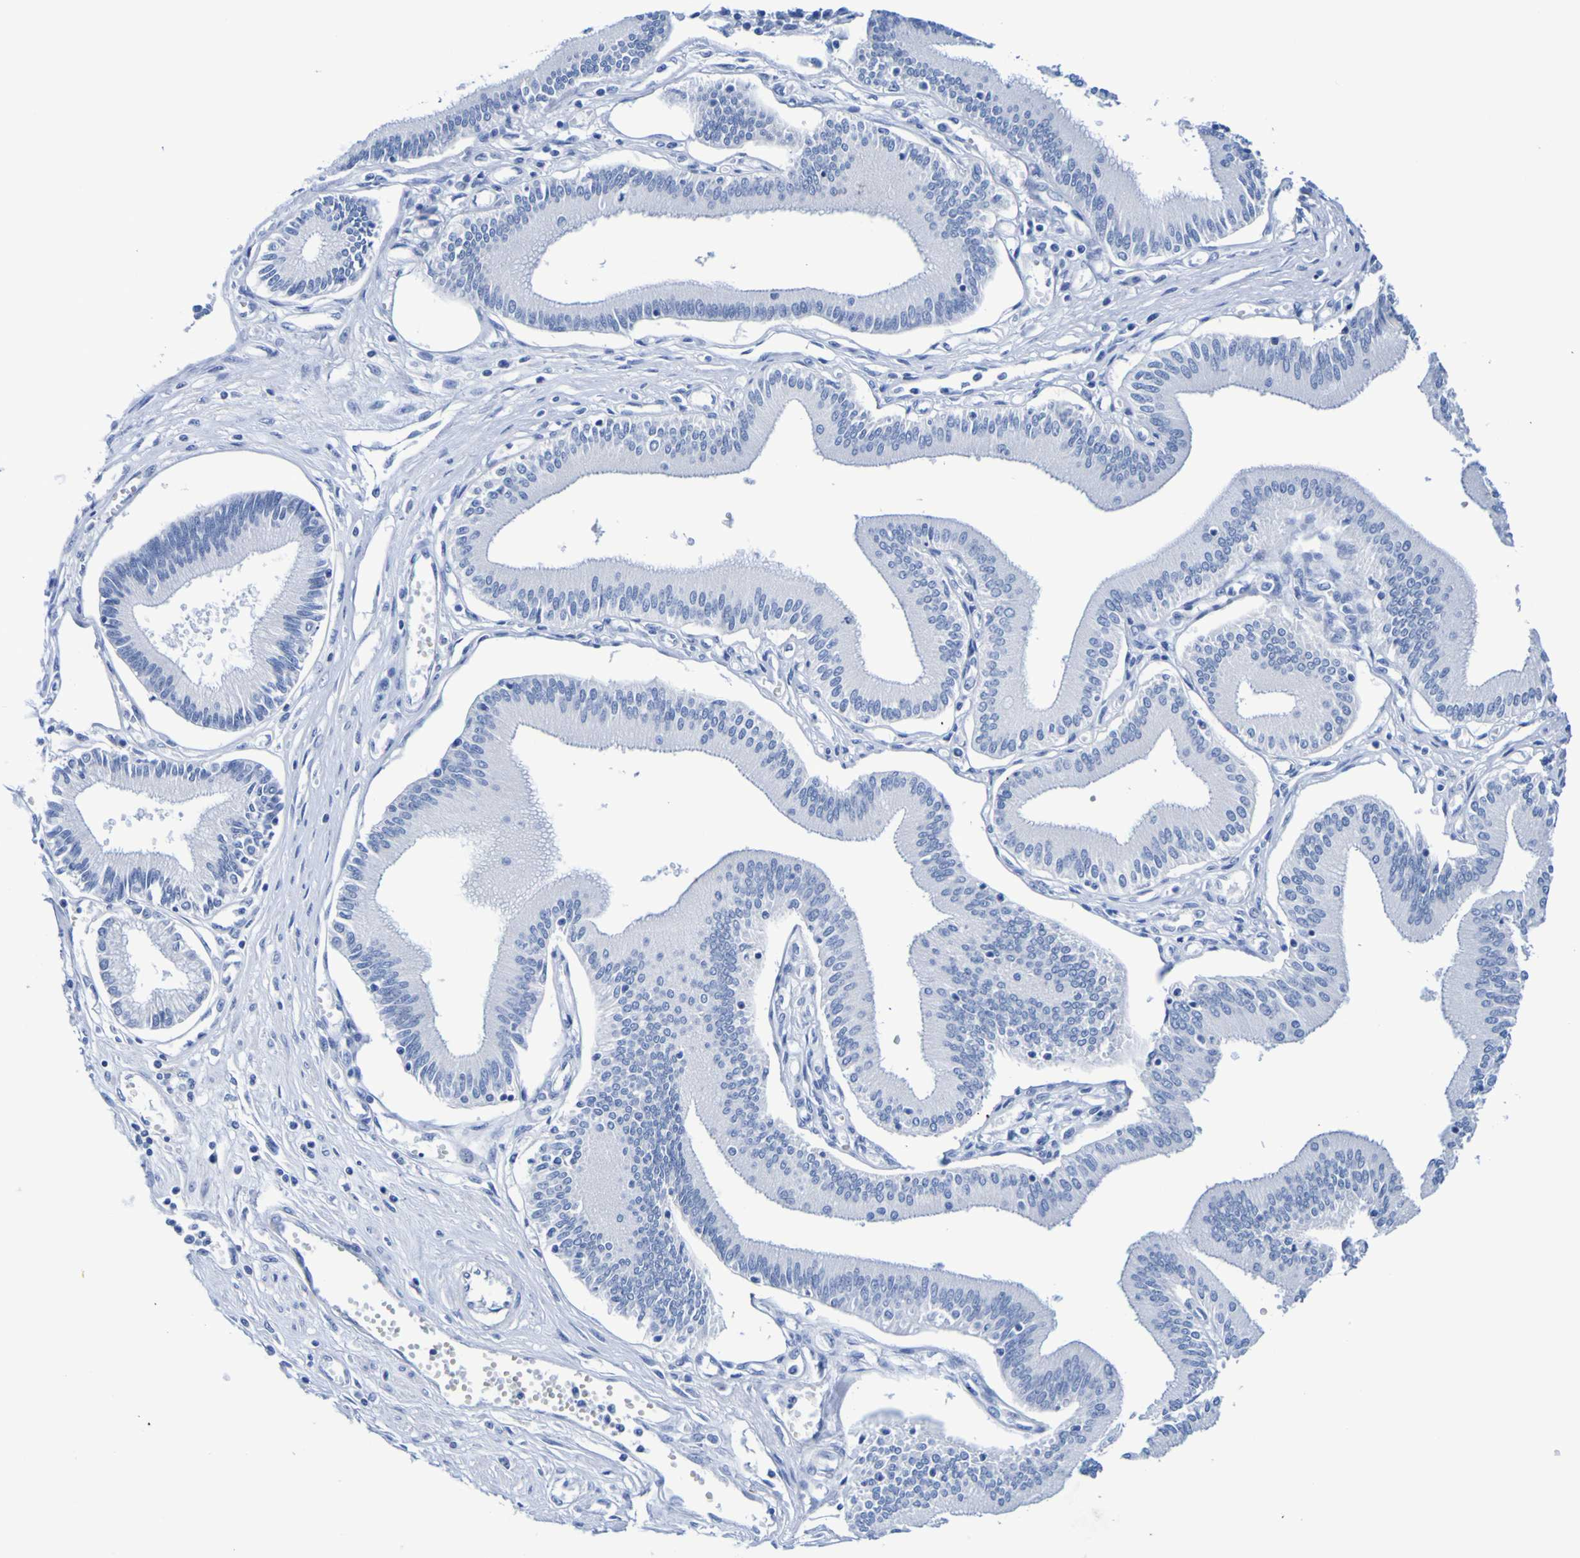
{"staining": {"intensity": "negative", "quantity": "none", "location": "none"}, "tissue": "pancreatic cancer", "cell_type": "Tumor cells", "image_type": "cancer", "snomed": [{"axis": "morphology", "description": "Adenocarcinoma, NOS"}, {"axis": "topography", "description": "Pancreas"}], "caption": "This is an immunohistochemistry (IHC) image of adenocarcinoma (pancreatic). There is no expression in tumor cells.", "gene": "DPEP1", "patient": {"sex": "male", "age": 56}}